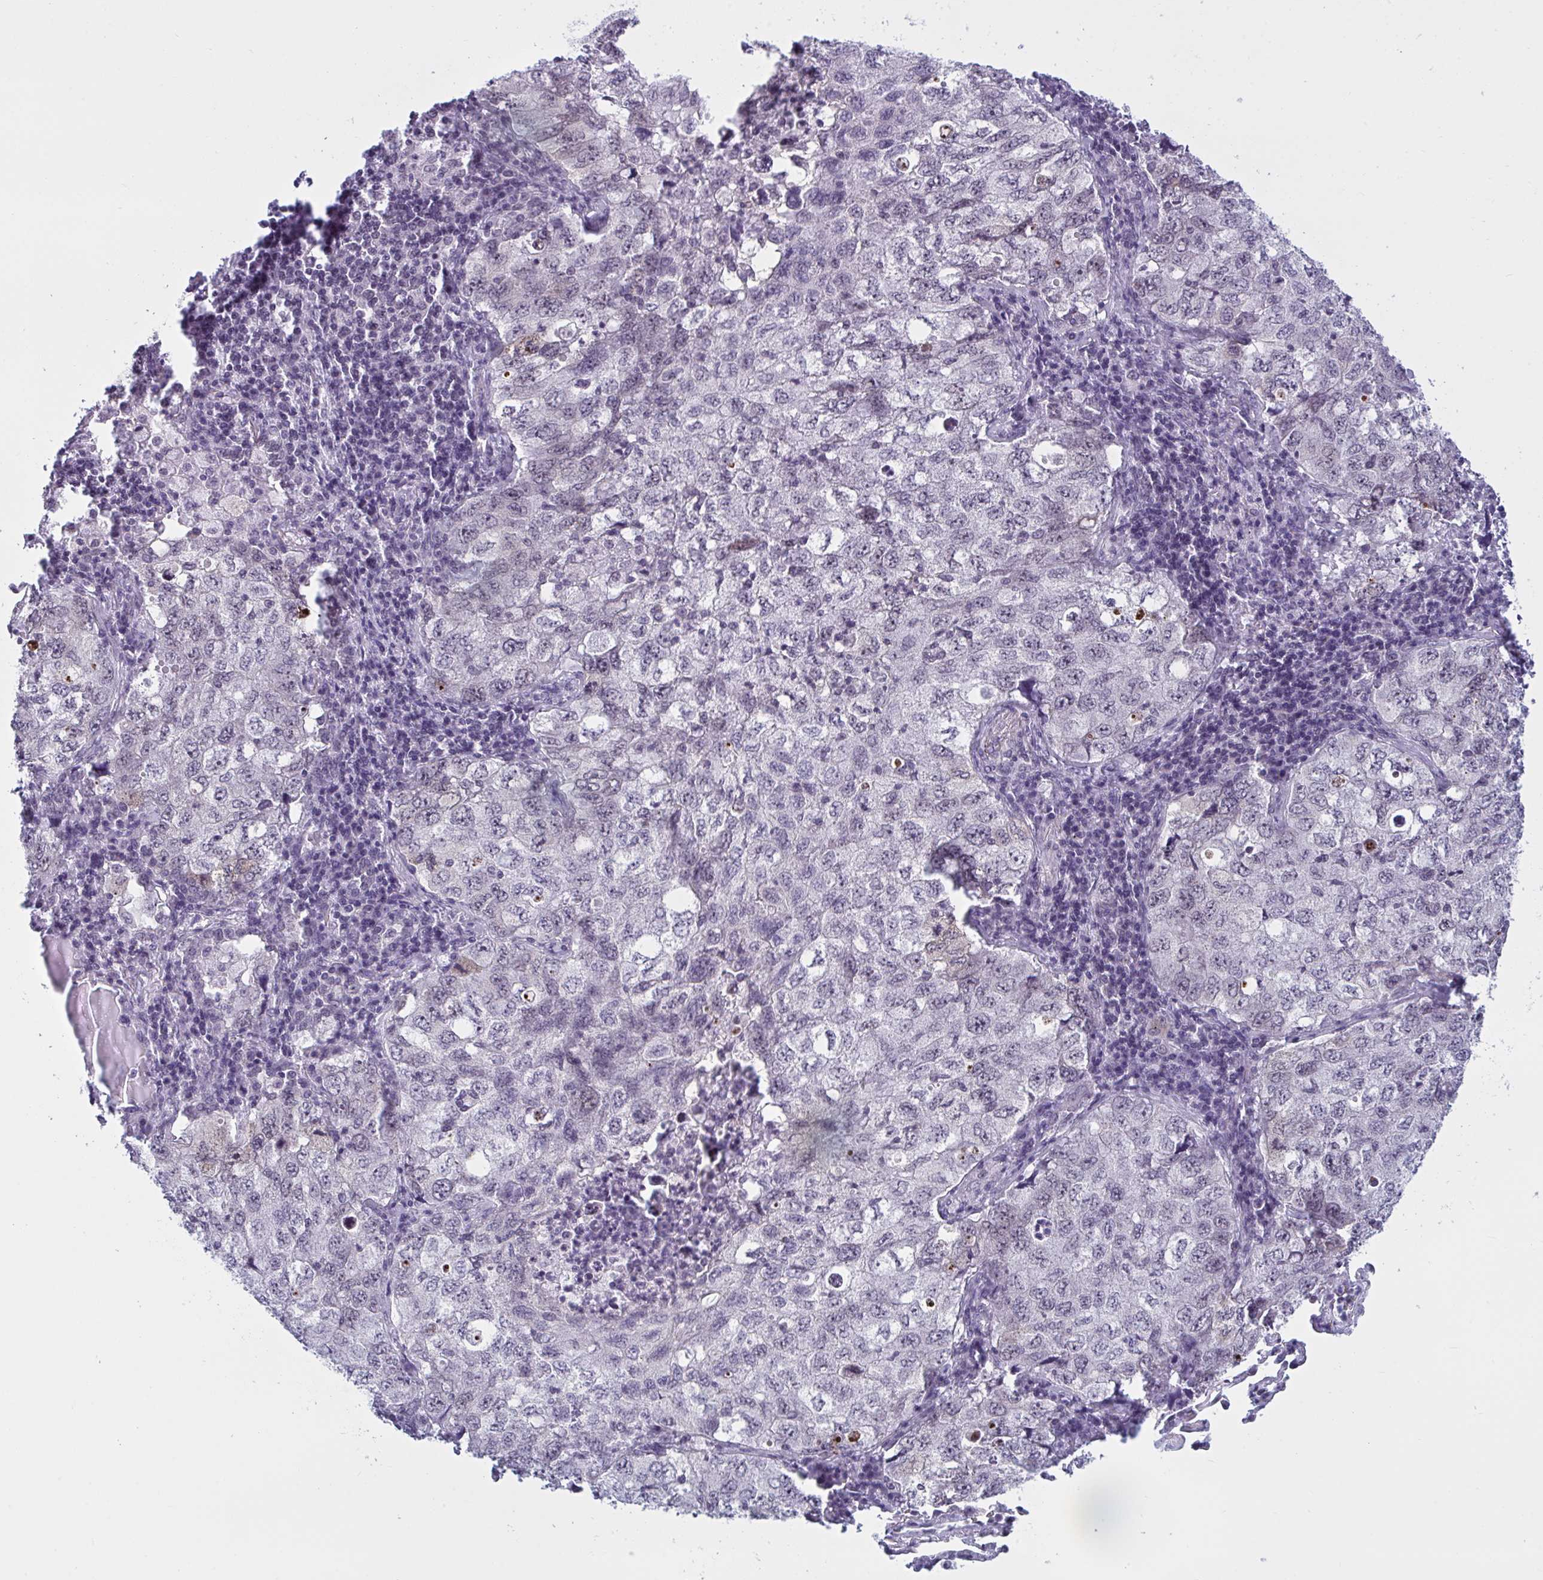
{"staining": {"intensity": "weak", "quantity": "<25%", "location": "nuclear"}, "tissue": "lung cancer", "cell_type": "Tumor cells", "image_type": "cancer", "snomed": [{"axis": "morphology", "description": "Adenocarcinoma, NOS"}, {"axis": "topography", "description": "Lung"}], "caption": "Protein analysis of adenocarcinoma (lung) shows no significant positivity in tumor cells.", "gene": "TGM6", "patient": {"sex": "female", "age": 57}}